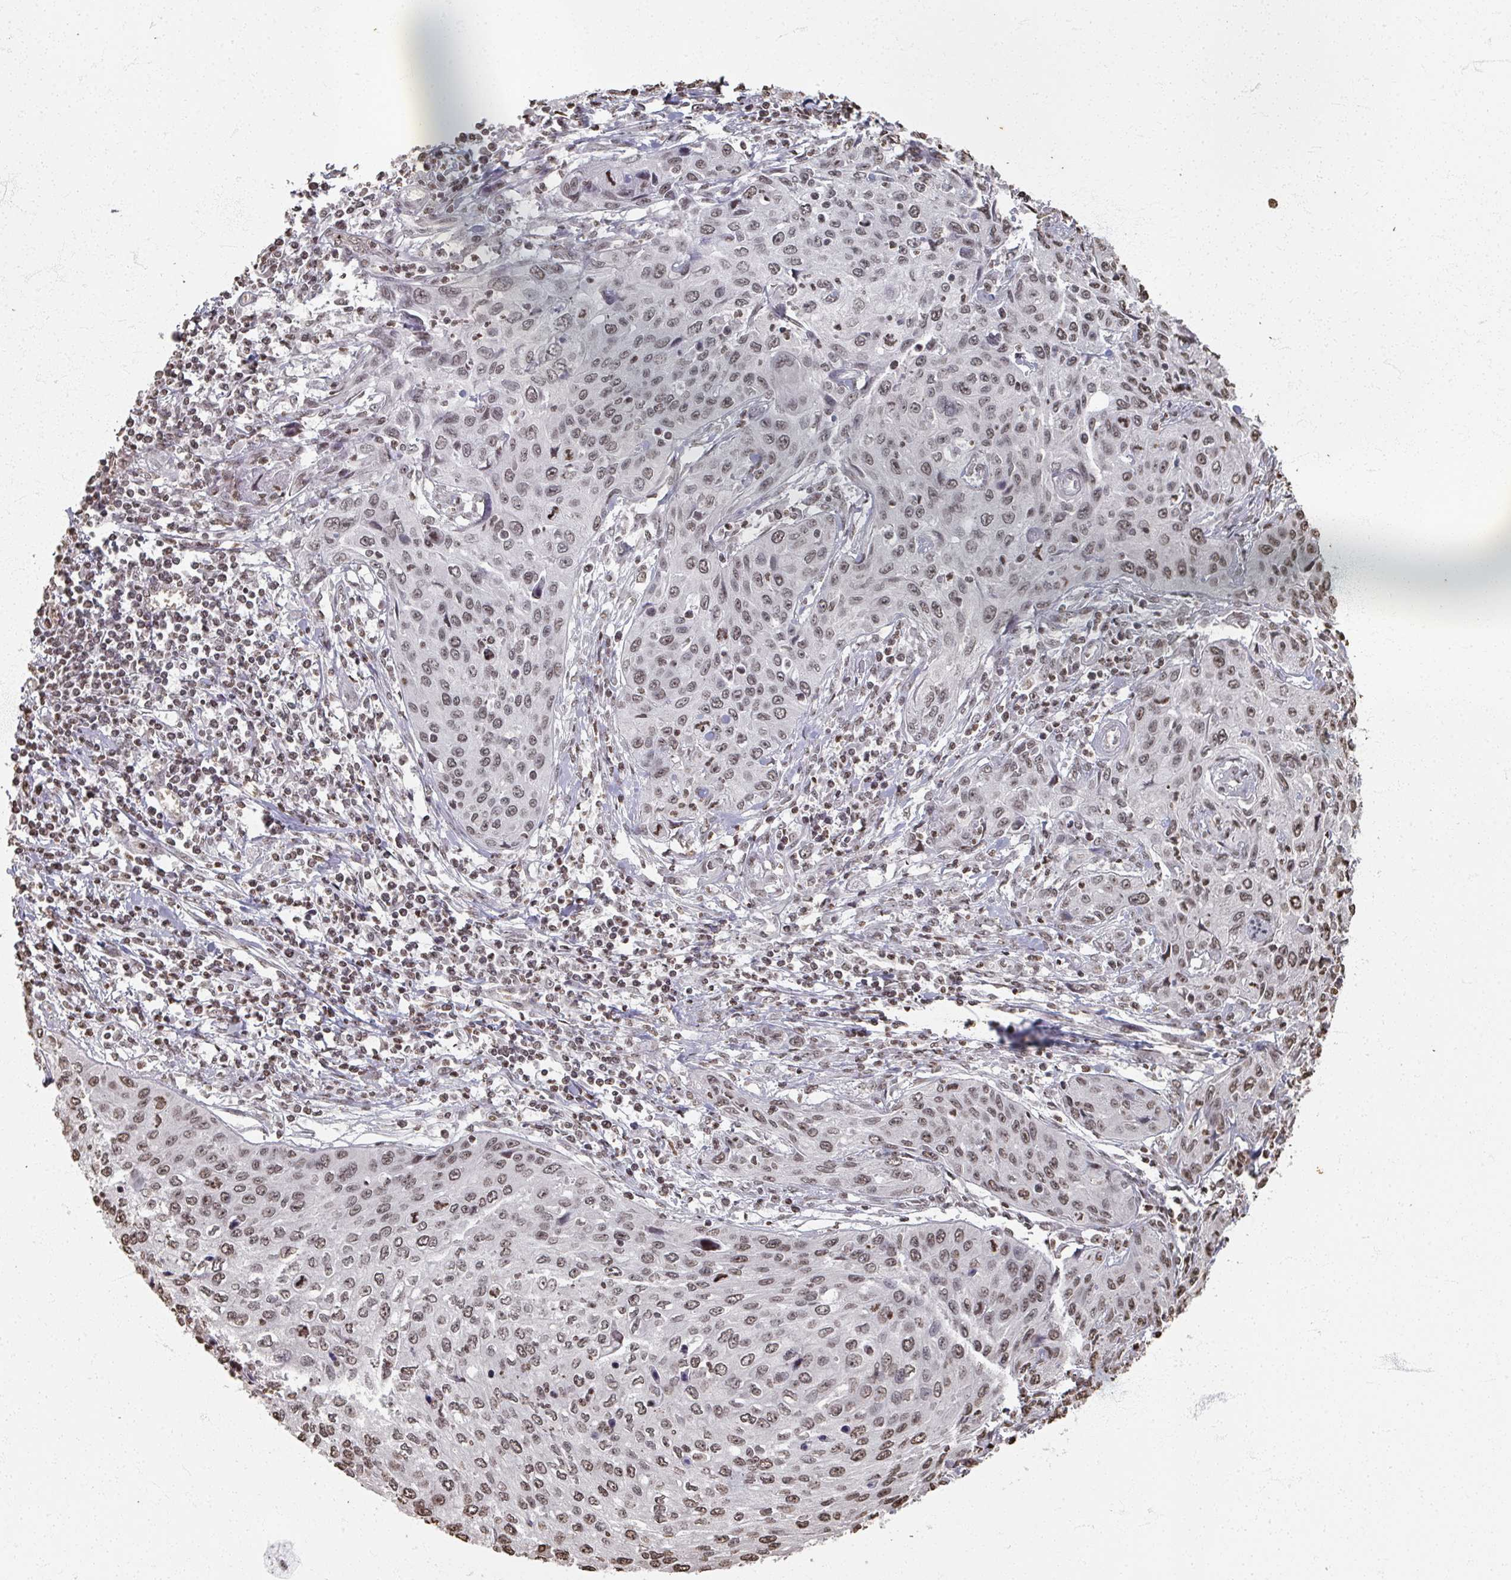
{"staining": {"intensity": "weak", "quantity": ">75%", "location": "nuclear"}, "tissue": "cervical cancer", "cell_type": "Tumor cells", "image_type": "cancer", "snomed": [{"axis": "morphology", "description": "Squamous cell carcinoma, NOS"}, {"axis": "topography", "description": "Cervix"}], "caption": "A brown stain labels weak nuclear expression of a protein in cervical cancer tumor cells.", "gene": "DCUN1D5", "patient": {"sex": "female", "age": 32}}